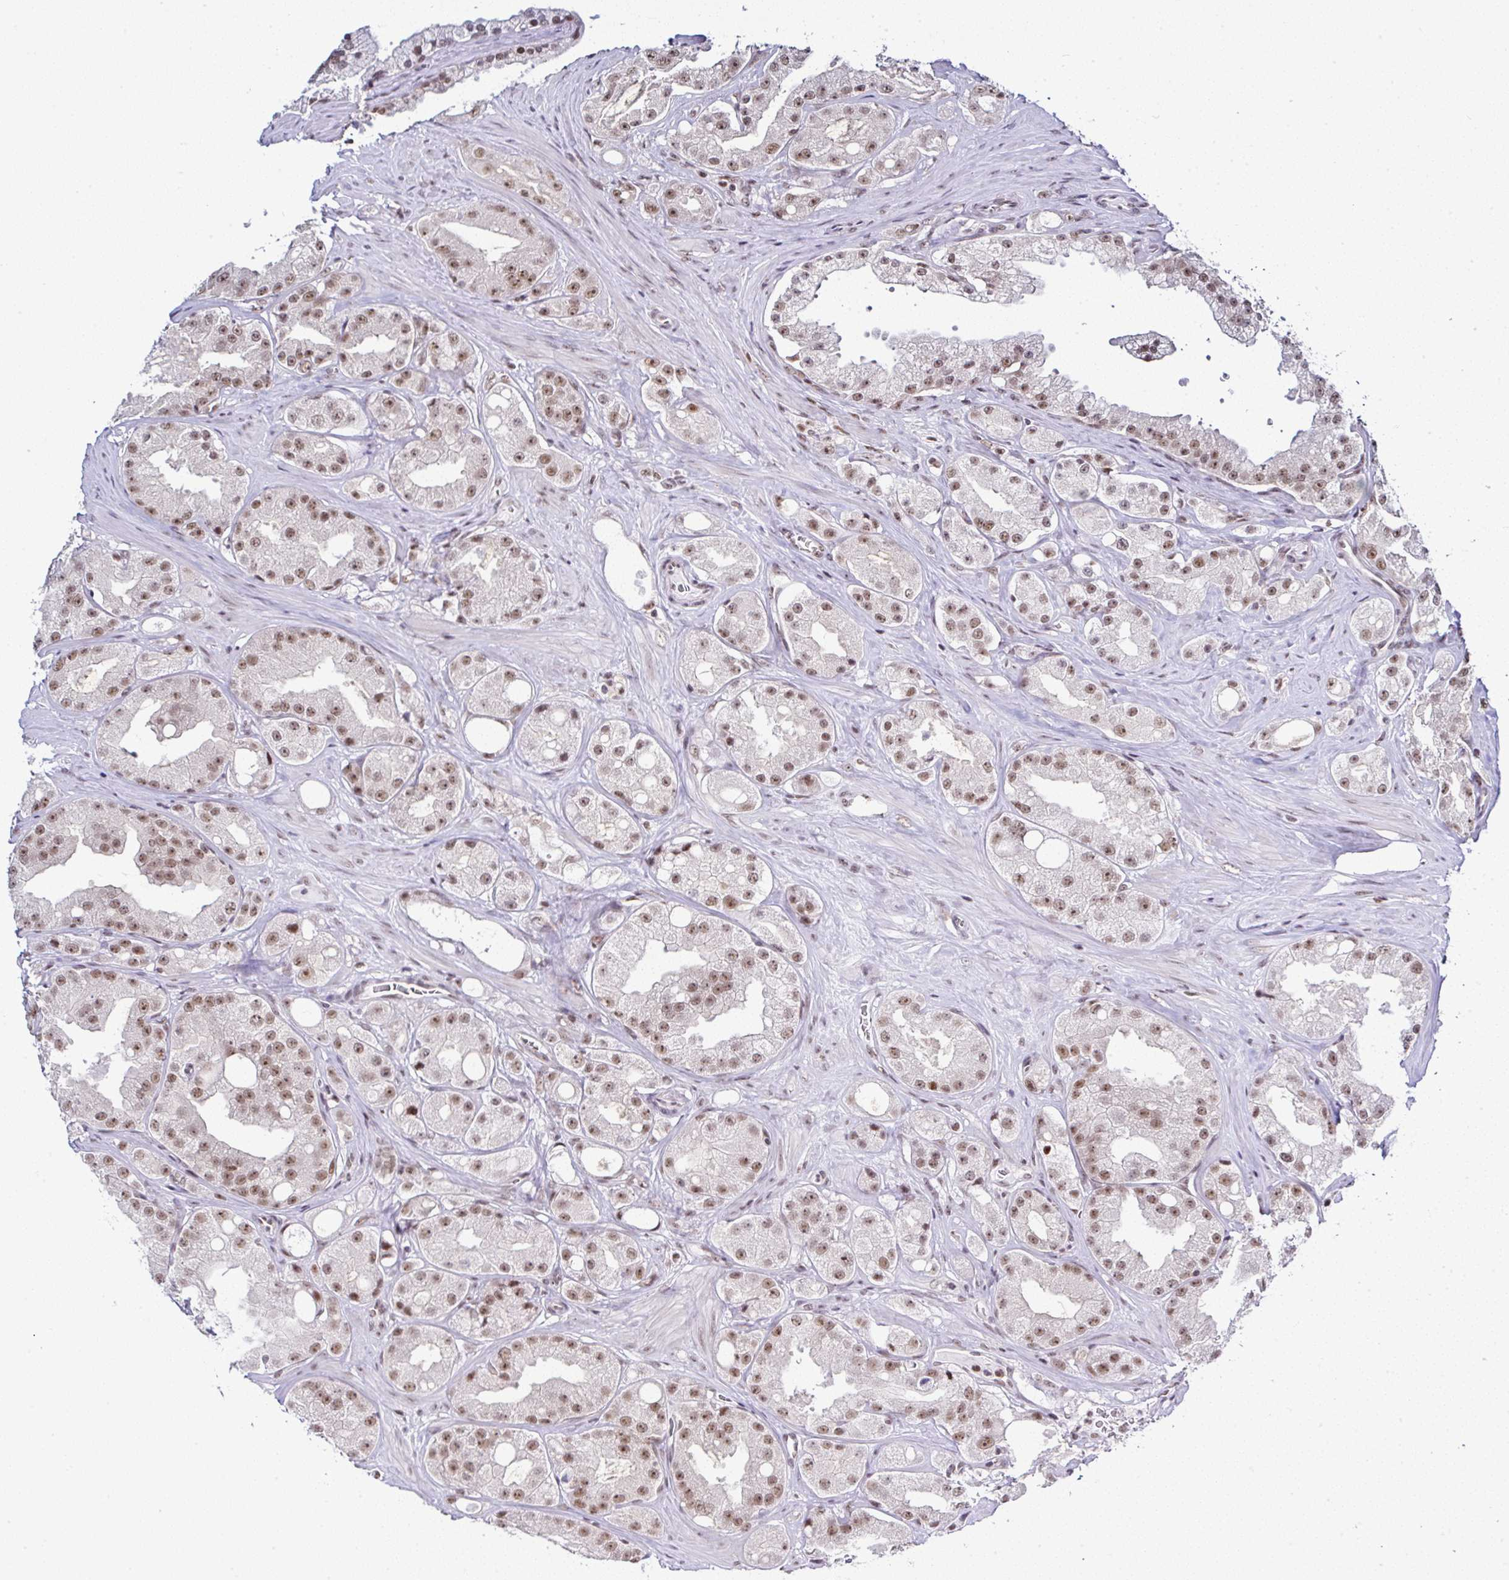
{"staining": {"intensity": "moderate", "quantity": ">75%", "location": "nuclear"}, "tissue": "prostate cancer", "cell_type": "Tumor cells", "image_type": "cancer", "snomed": [{"axis": "morphology", "description": "Adenocarcinoma, High grade"}, {"axis": "topography", "description": "Prostate"}], "caption": "Immunohistochemical staining of prostate cancer (adenocarcinoma (high-grade)) displays medium levels of moderate nuclear protein positivity in about >75% of tumor cells.", "gene": "PTPN2", "patient": {"sex": "male", "age": 66}}